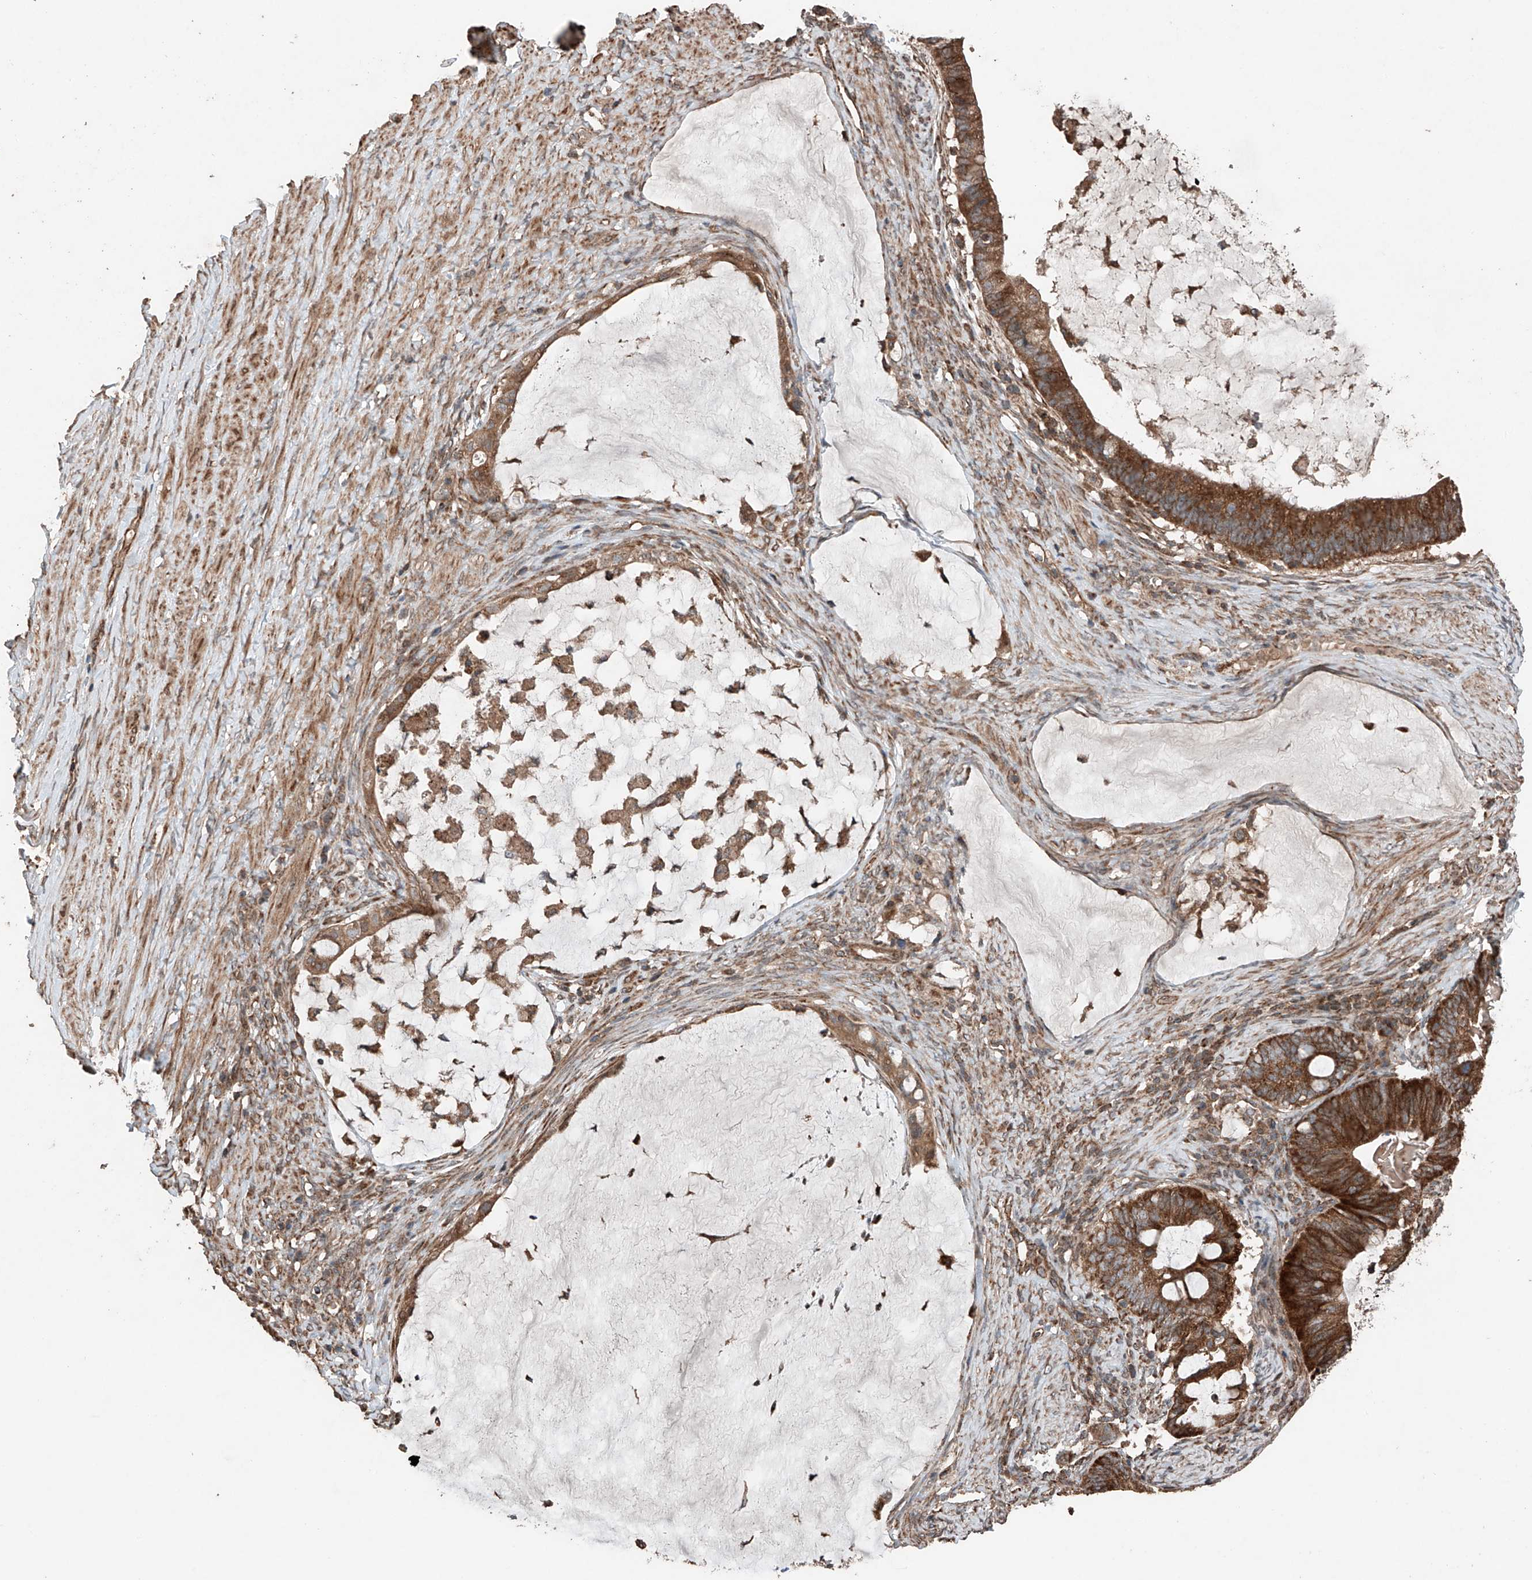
{"staining": {"intensity": "strong", "quantity": ">75%", "location": "cytoplasmic/membranous"}, "tissue": "ovarian cancer", "cell_type": "Tumor cells", "image_type": "cancer", "snomed": [{"axis": "morphology", "description": "Cystadenocarcinoma, mucinous, NOS"}, {"axis": "topography", "description": "Ovary"}], "caption": "Brown immunohistochemical staining in human ovarian cancer shows strong cytoplasmic/membranous positivity in approximately >75% of tumor cells.", "gene": "AP4B1", "patient": {"sex": "female", "age": 61}}